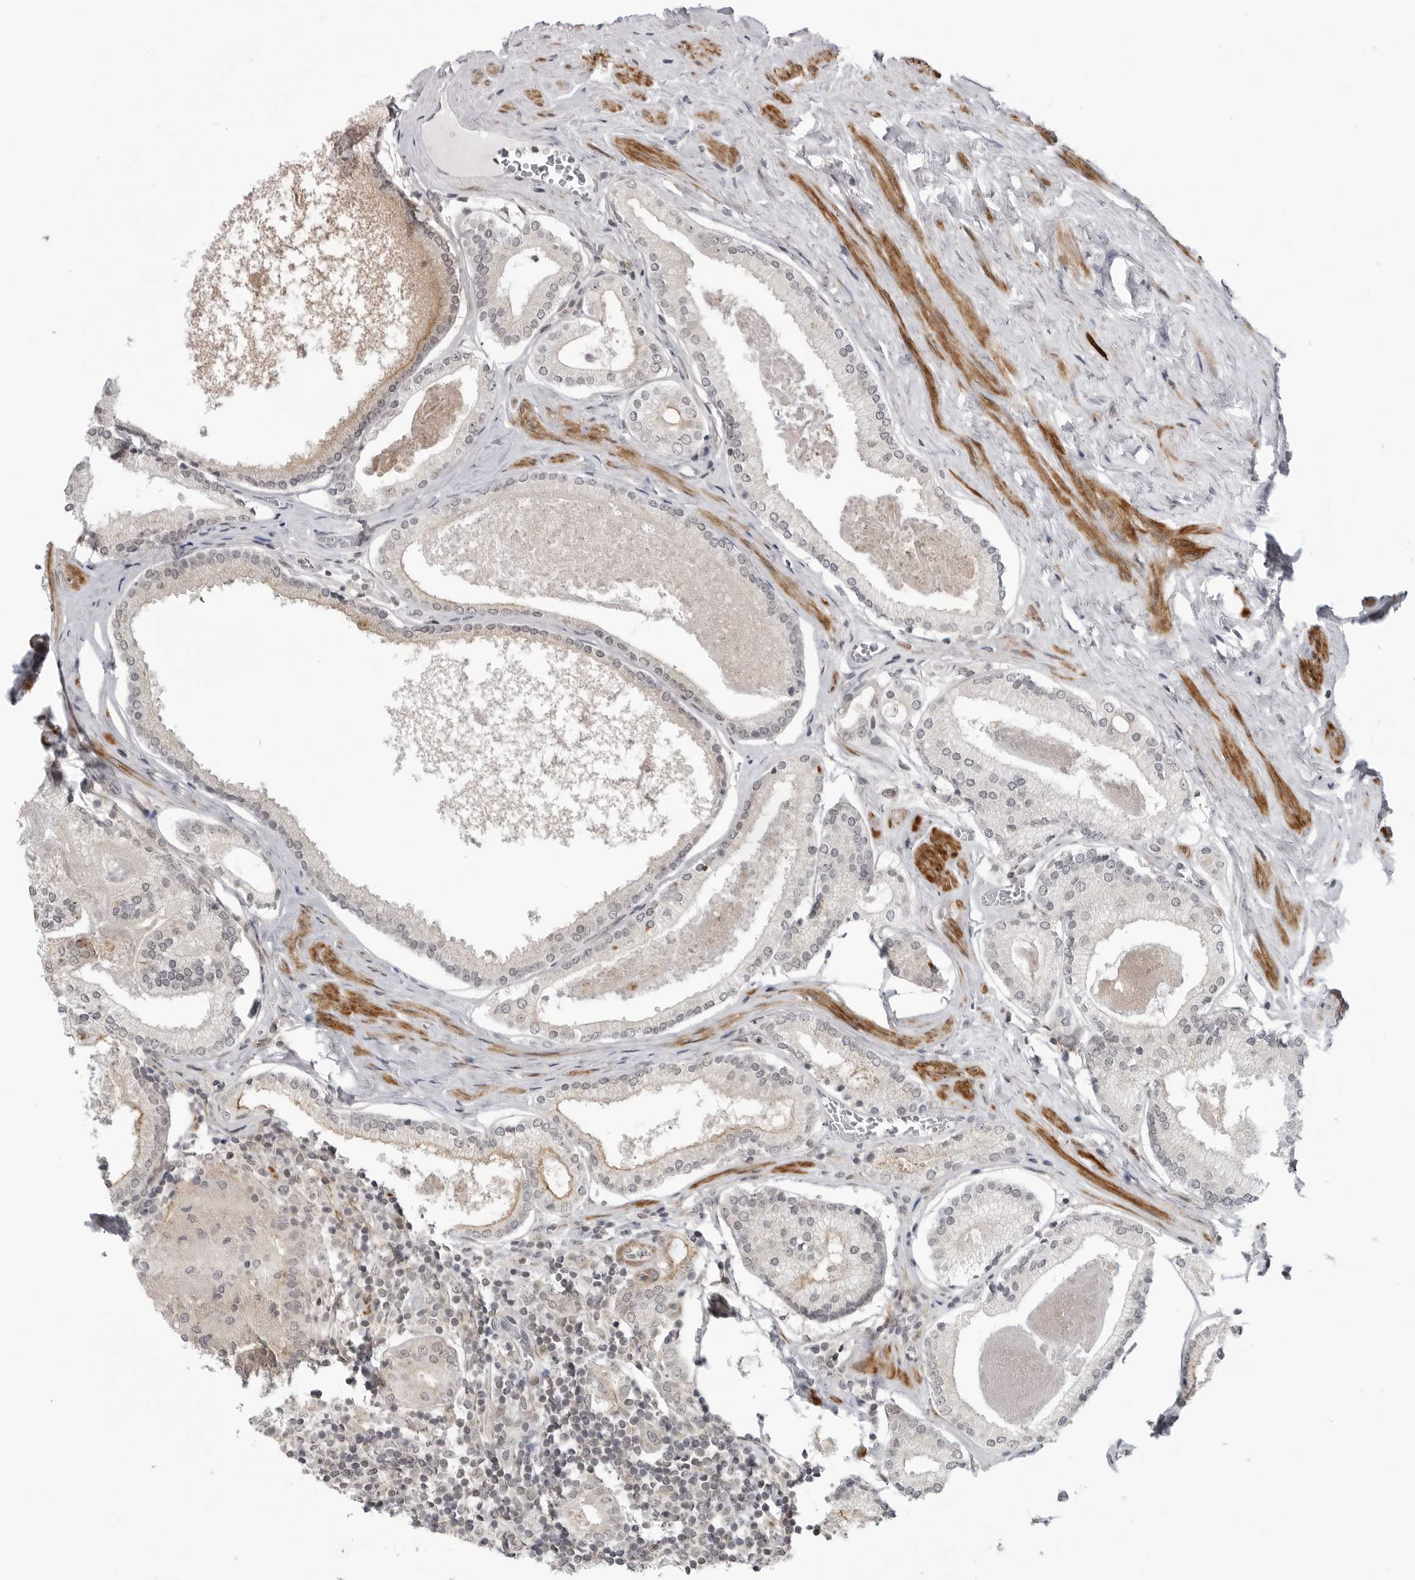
{"staining": {"intensity": "negative", "quantity": "none", "location": "none"}, "tissue": "prostate cancer", "cell_type": "Tumor cells", "image_type": "cancer", "snomed": [{"axis": "morphology", "description": "Adenocarcinoma, Low grade"}, {"axis": "topography", "description": "Prostate"}], "caption": "High power microscopy histopathology image of an immunohistochemistry (IHC) histopathology image of prostate adenocarcinoma (low-grade), revealing no significant expression in tumor cells. (DAB immunohistochemistry, high magnification).", "gene": "ADAMTS5", "patient": {"sex": "male", "age": 71}}